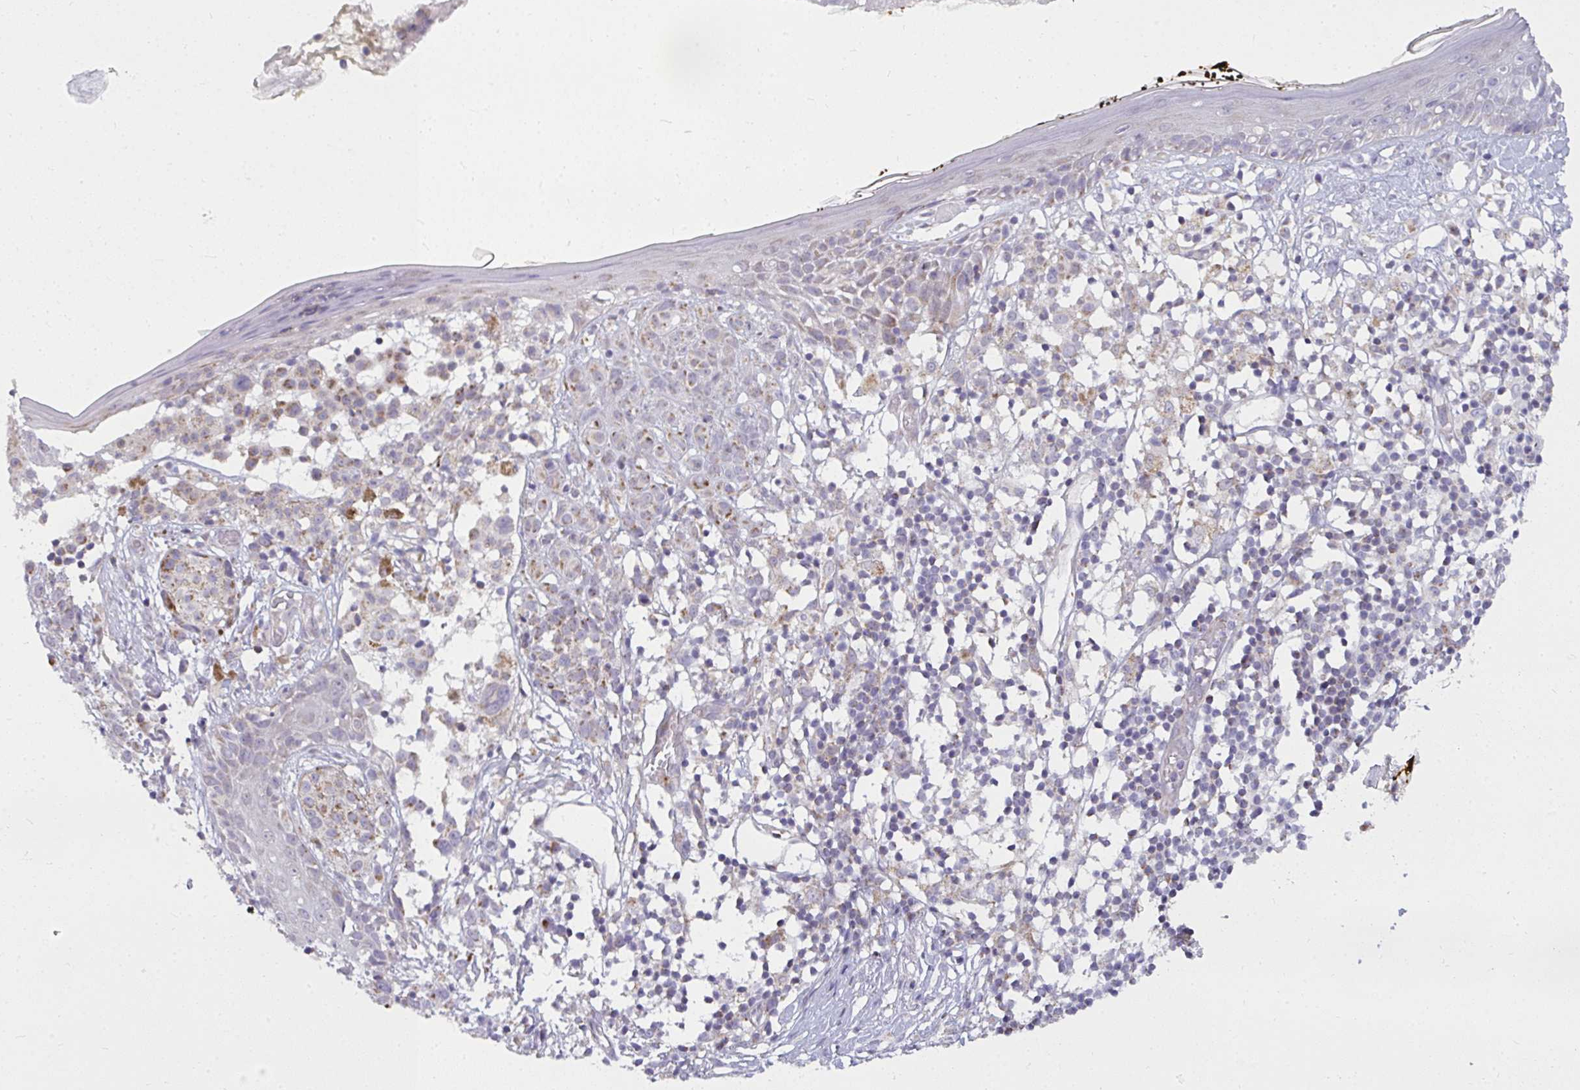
{"staining": {"intensity": "negative", "quantity": "none", "location": "none"}, "tissue": "skin", "cell_type": "Fibroblasts", "image_type": "normal", "snomed": [{"axis": "morphology", "description": "Normal tissue, NOS"}, {"axis": "topography", "description": "Skin"}], "caption": "Immunohistochemistry (IHC) histopathology image of benign skin: skin stained with DAB (3,3'-diaminobenzidine) demonstrates no significant protein expression in fibroblasts.", "gene": "SRRM4", "patient": {"sex": "female", "age": 34}}